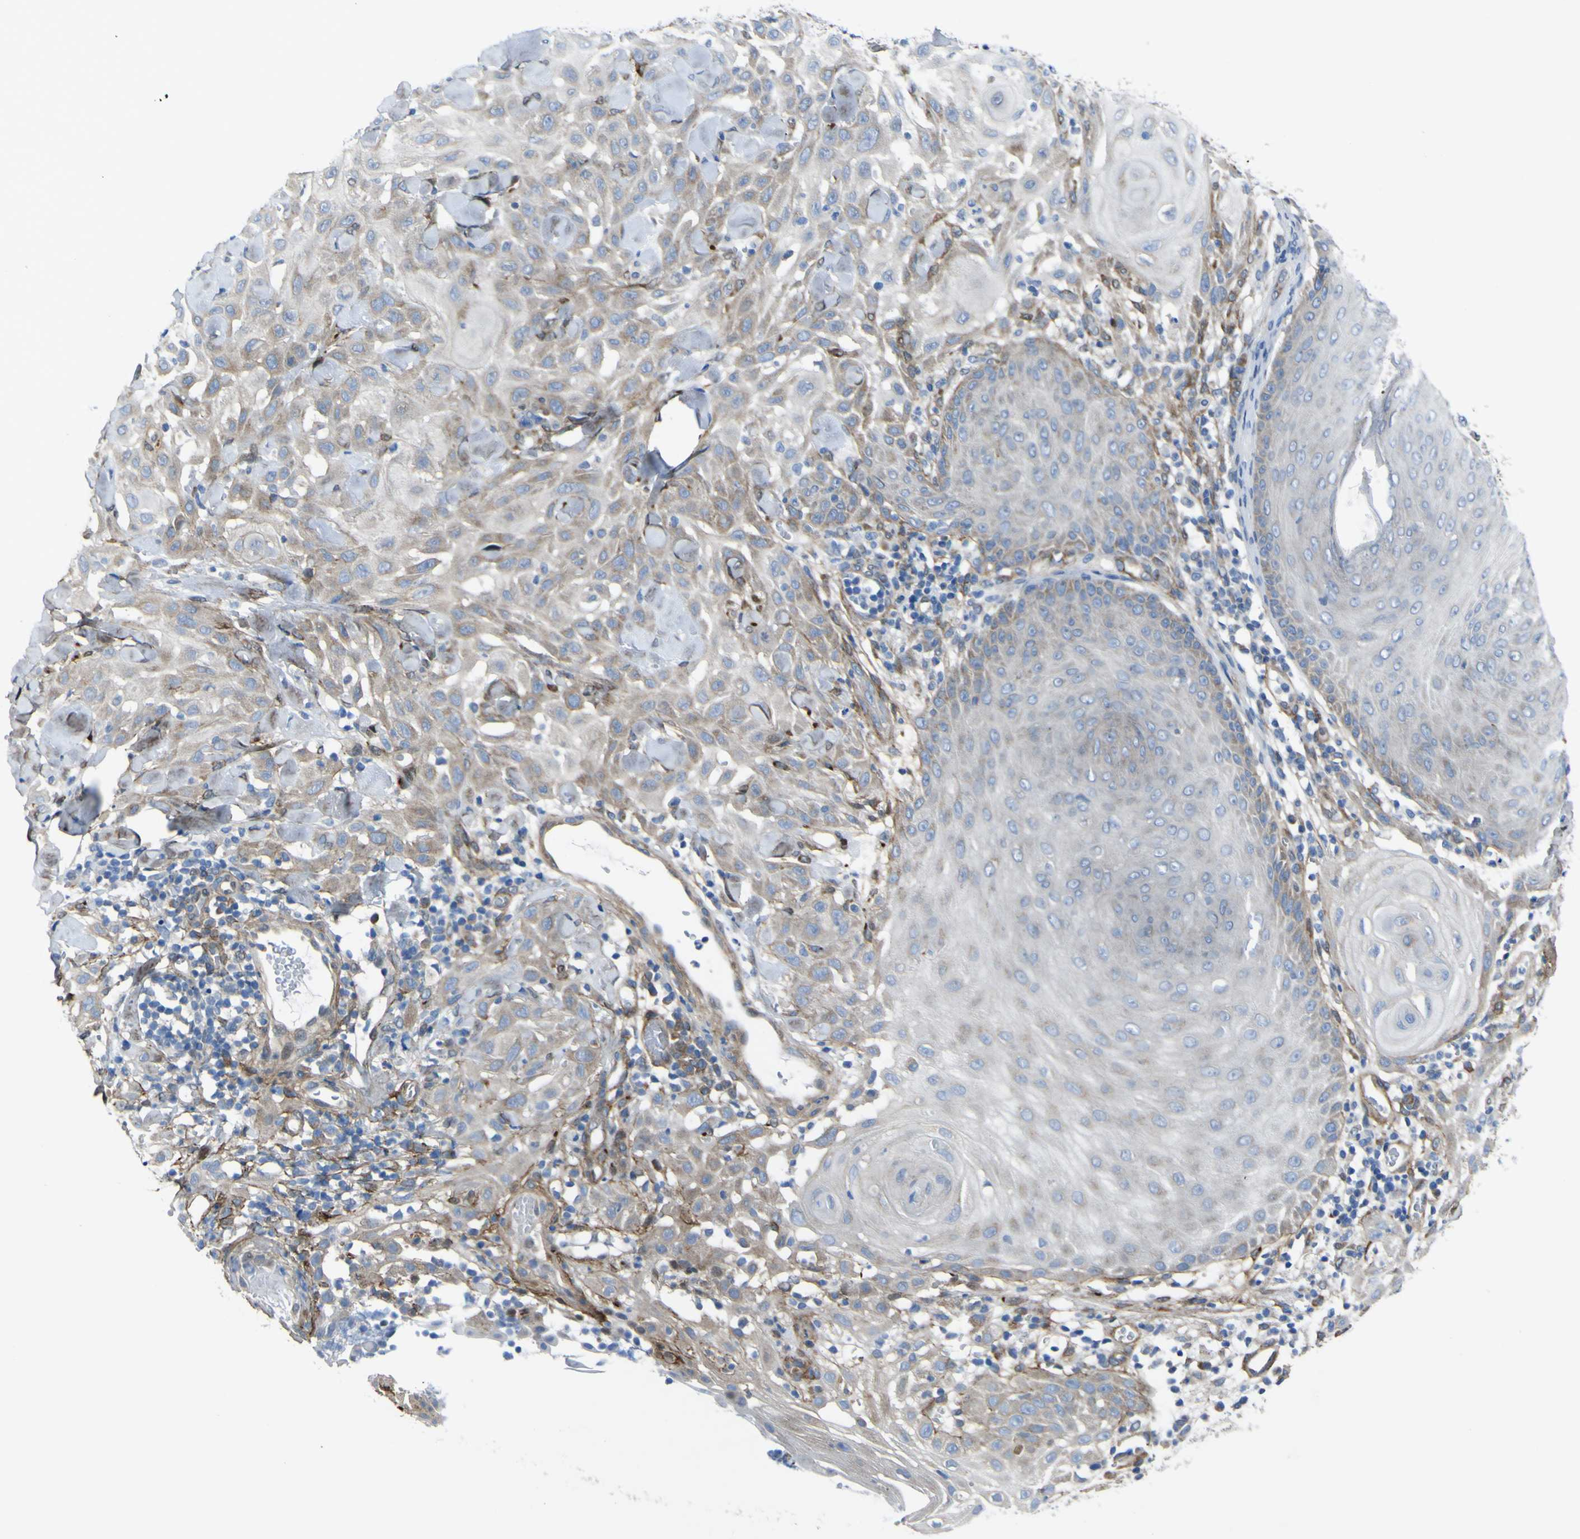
{"staining": {"intensity": "moderate", "quantity": "25%-75%", "location": "cytoplasmic/membranous"}, "tissue": "skin cancer", "cell_type": "Tumor cells", "image_type": "cancer", "snomed": [{"axis": "morphology", "description": "Squamous cell carcinoma, NOS"}, {"axis": "topography", "description": "Skin"}], "caption": "Immunohistochemistry (DAB) staining of human squamous cell carcinoma (skin) shows moderate cytoplasmic/membranous protein staining in about 25%-75% of tumor cells. The protein is stained brown, and the nuclei are stained in blue (DAB IHC with brightfield microscopy, high magnification).", "gene": "LRRN1", "patient": {"sex": "male", "age": 24}}